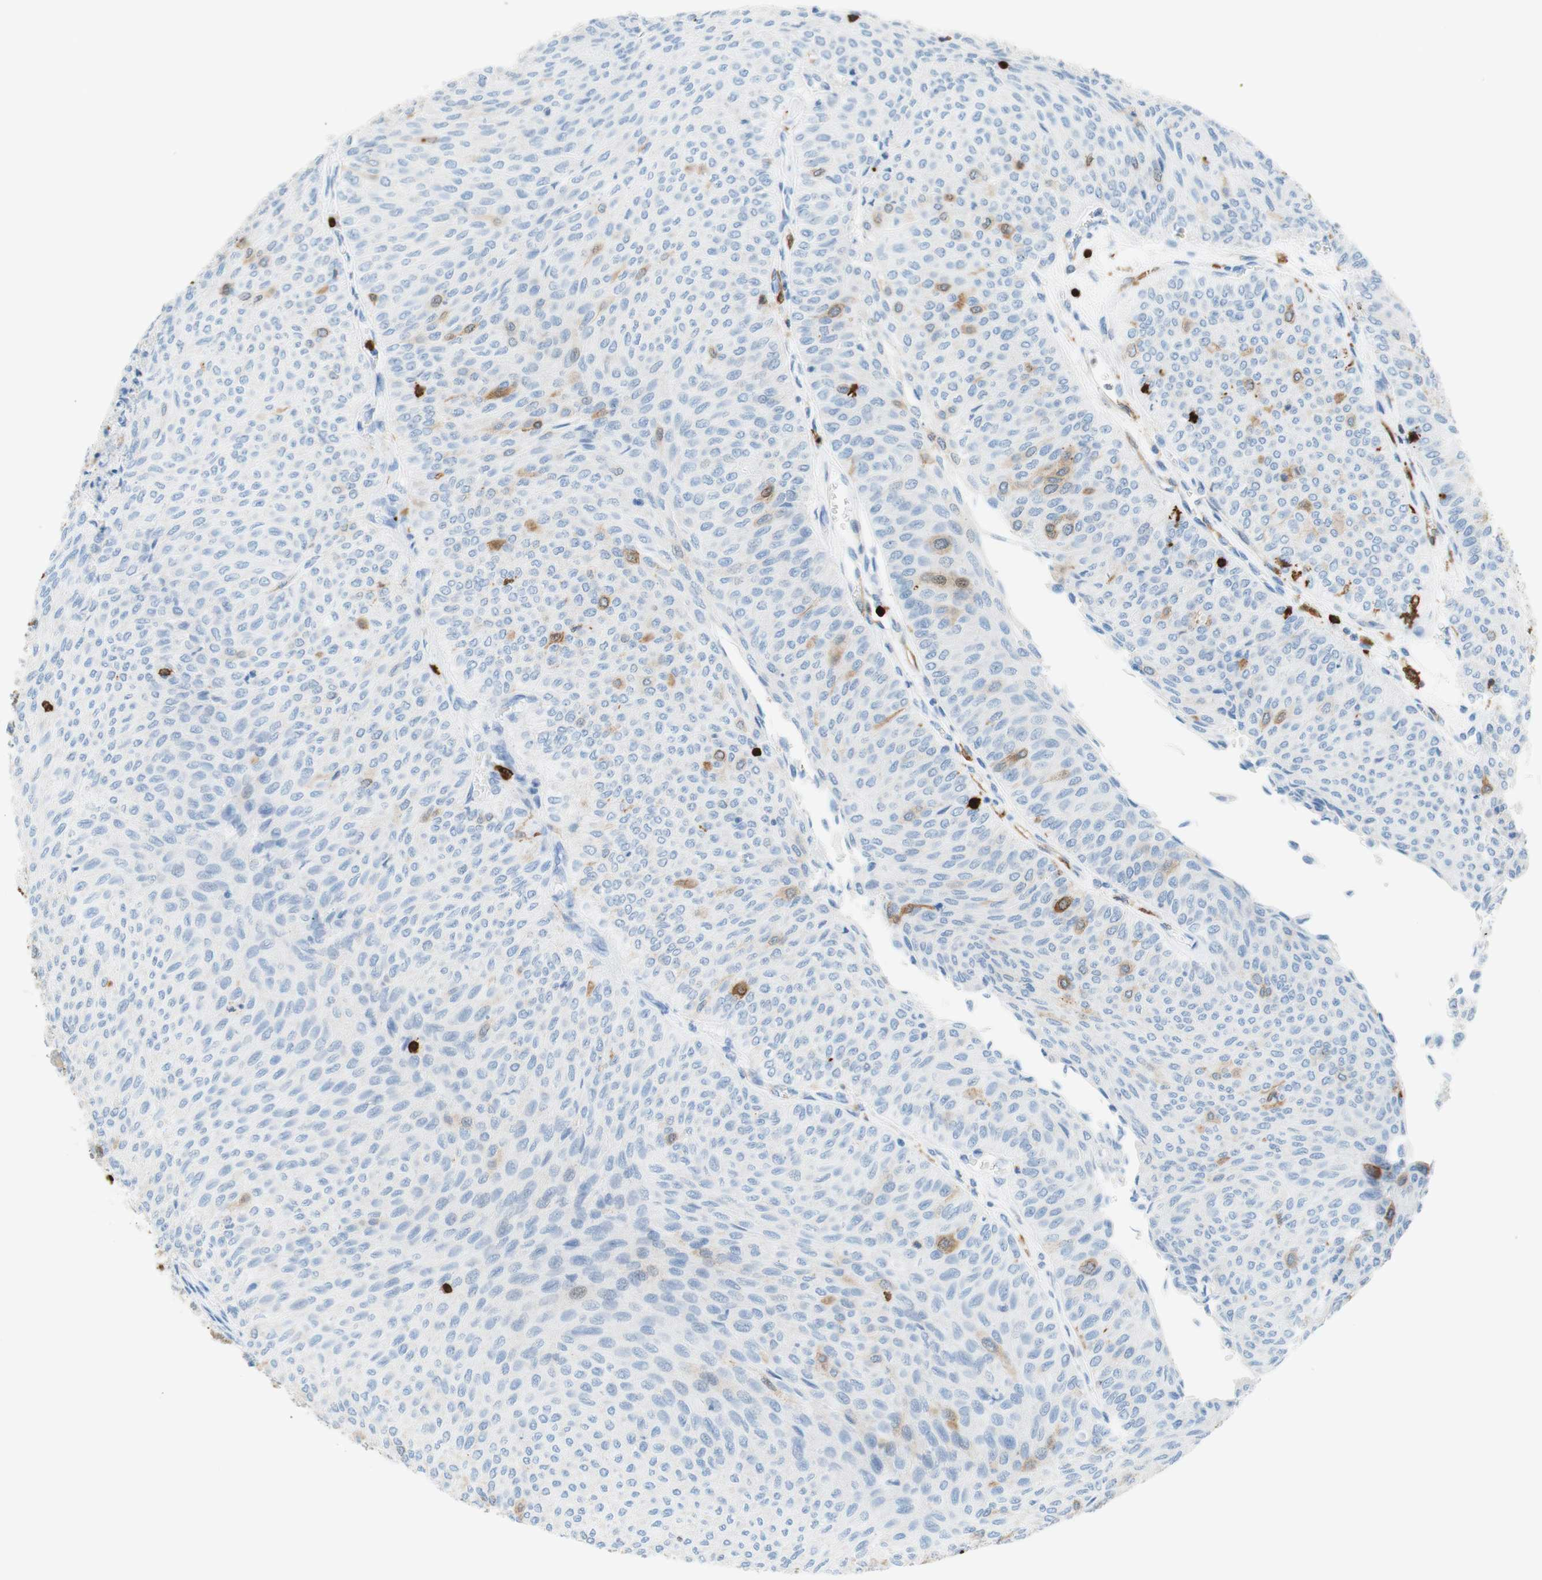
{"staining": {"intensity": "weak", "quantity": "<25%", "location": "cytoplasmic/membranous"}, "tissue": "urothelial cancer", "cell_type": "Tumor cells", "image_type": "cancer", "snomed": [{"axis": "morphology", "description": "Urothelial carcinoma, Low grade"}, {"axis": "topography", "description": "Urinary bladder"}], "caption": "This is a micrograph of immunohistochemistry (IHC) staining of low-grade urothelial carcinoma, which shows no positivity in tumor cells.", "gene": "STMN1", "patient": {"sex": "male", "age": 78}}